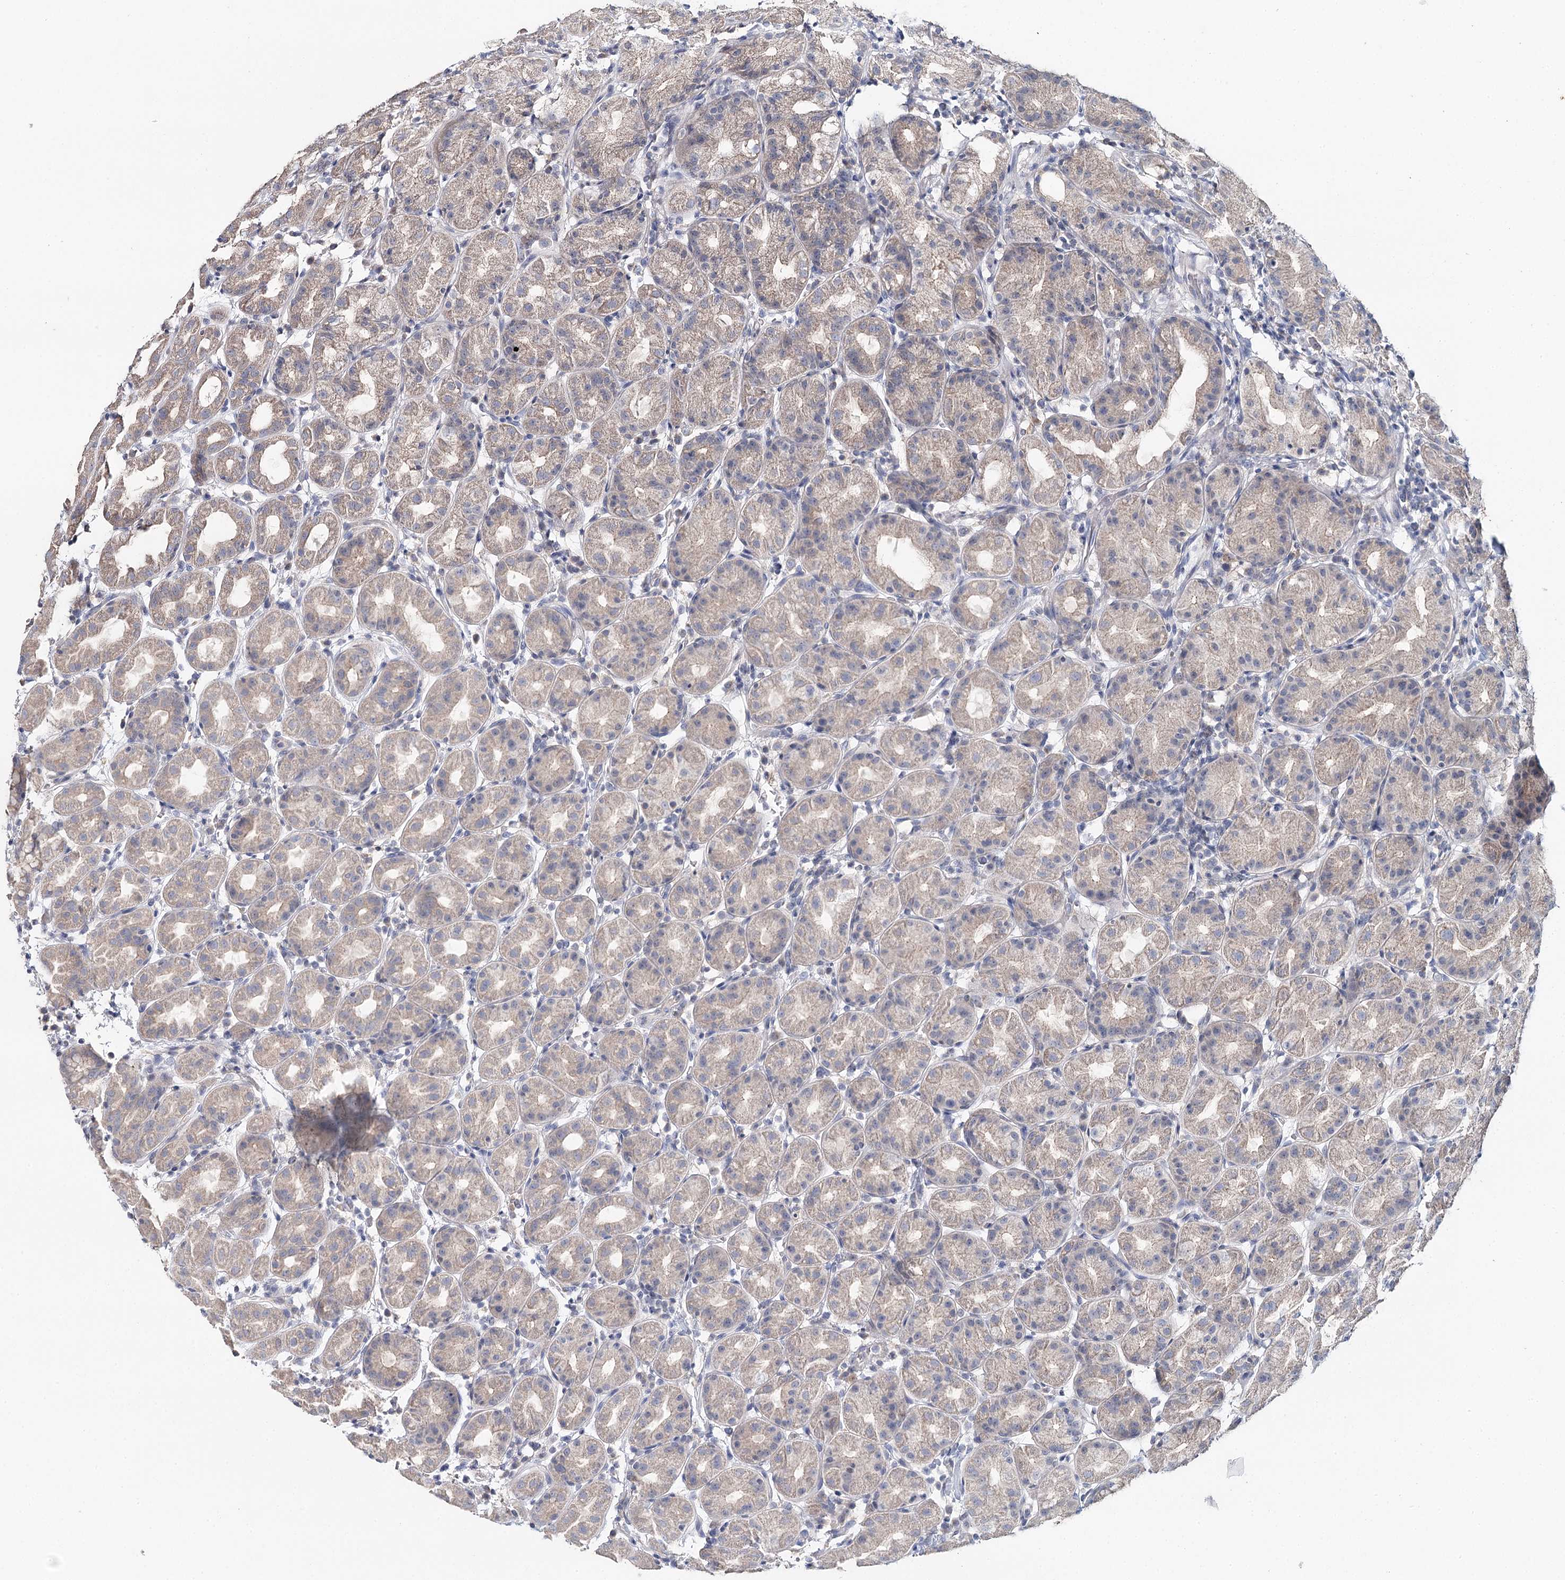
{"staining": {"intensity": "negative", "quantity": "none", "location": "none"}, "tissue": "stomach", "cell_type": "Glandular cells", "image_type": "normal", "snomed": [{"axis": "morphology", "description": "Normal tissue, NOS"}, {"axis": "topography", "description": "Stomach"}], "caption": "The image reveals no staining of glandular cells in normal stomach. The staining was performed using DAB to visualize the protein expression in brown, while the nuclei were stained in blue with hematoxylin (Magnification: 20x).", "gene": "DAPK1", "patient": {"sex": "female", "age": 79}}